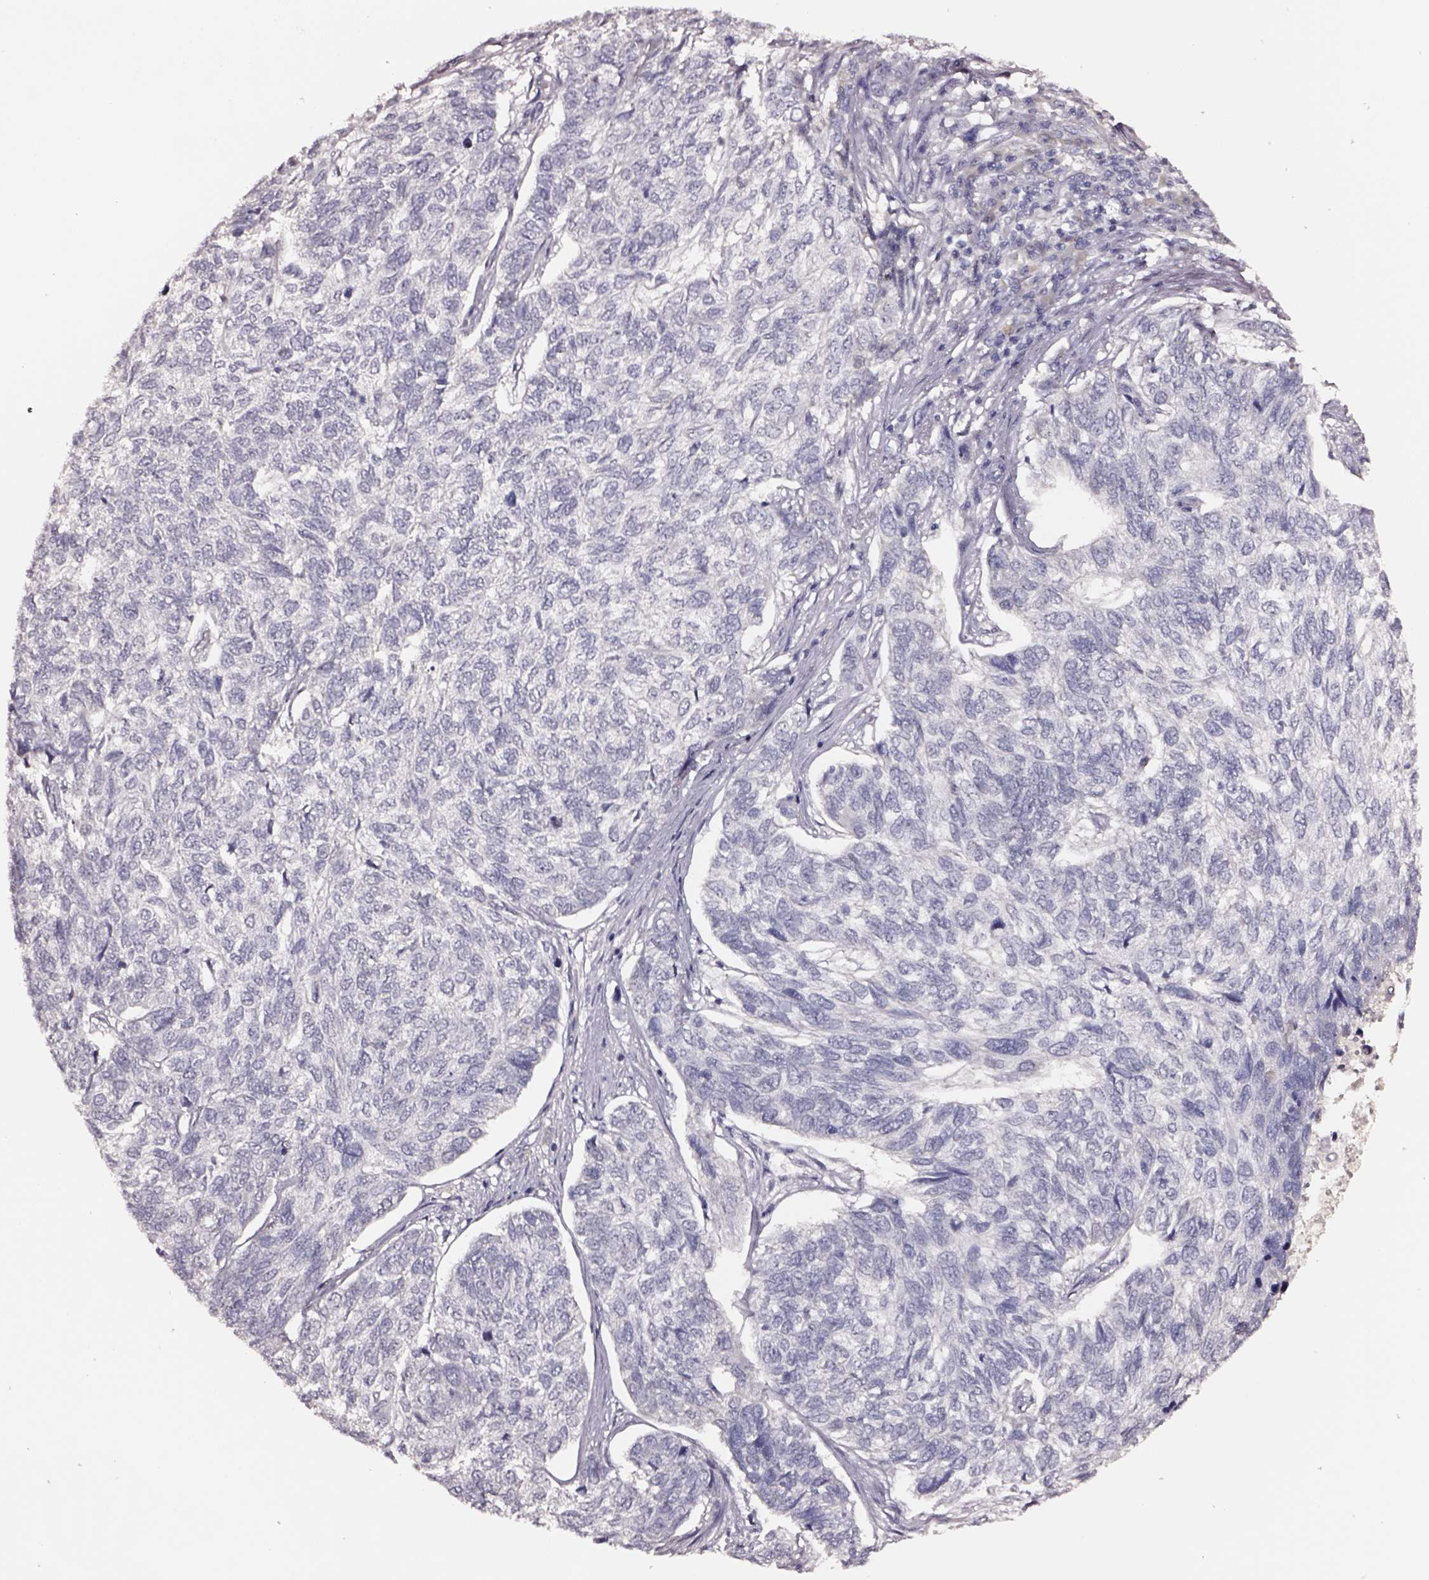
{"staining": {"intensity": "negative", "quantity": "none", "location": "none"}, "tissue": "skin cancer", "cell_type": "Tumor cells", "image_type": "cancer", "snomed": [{"axis": "morphology", "description": "Basal cell carcinoma"}, {"axis": "topography", "description": "Skin"}], "caption": "This histopathology image is of skin cancer (basal cell carcinoma) stained with IHC to label a protein in brown with the nuclei are counter-stained blue. There is no expression in tumor cells.", "gene": "SMIM17", "patient": {"sex": "female", "age": 65}}